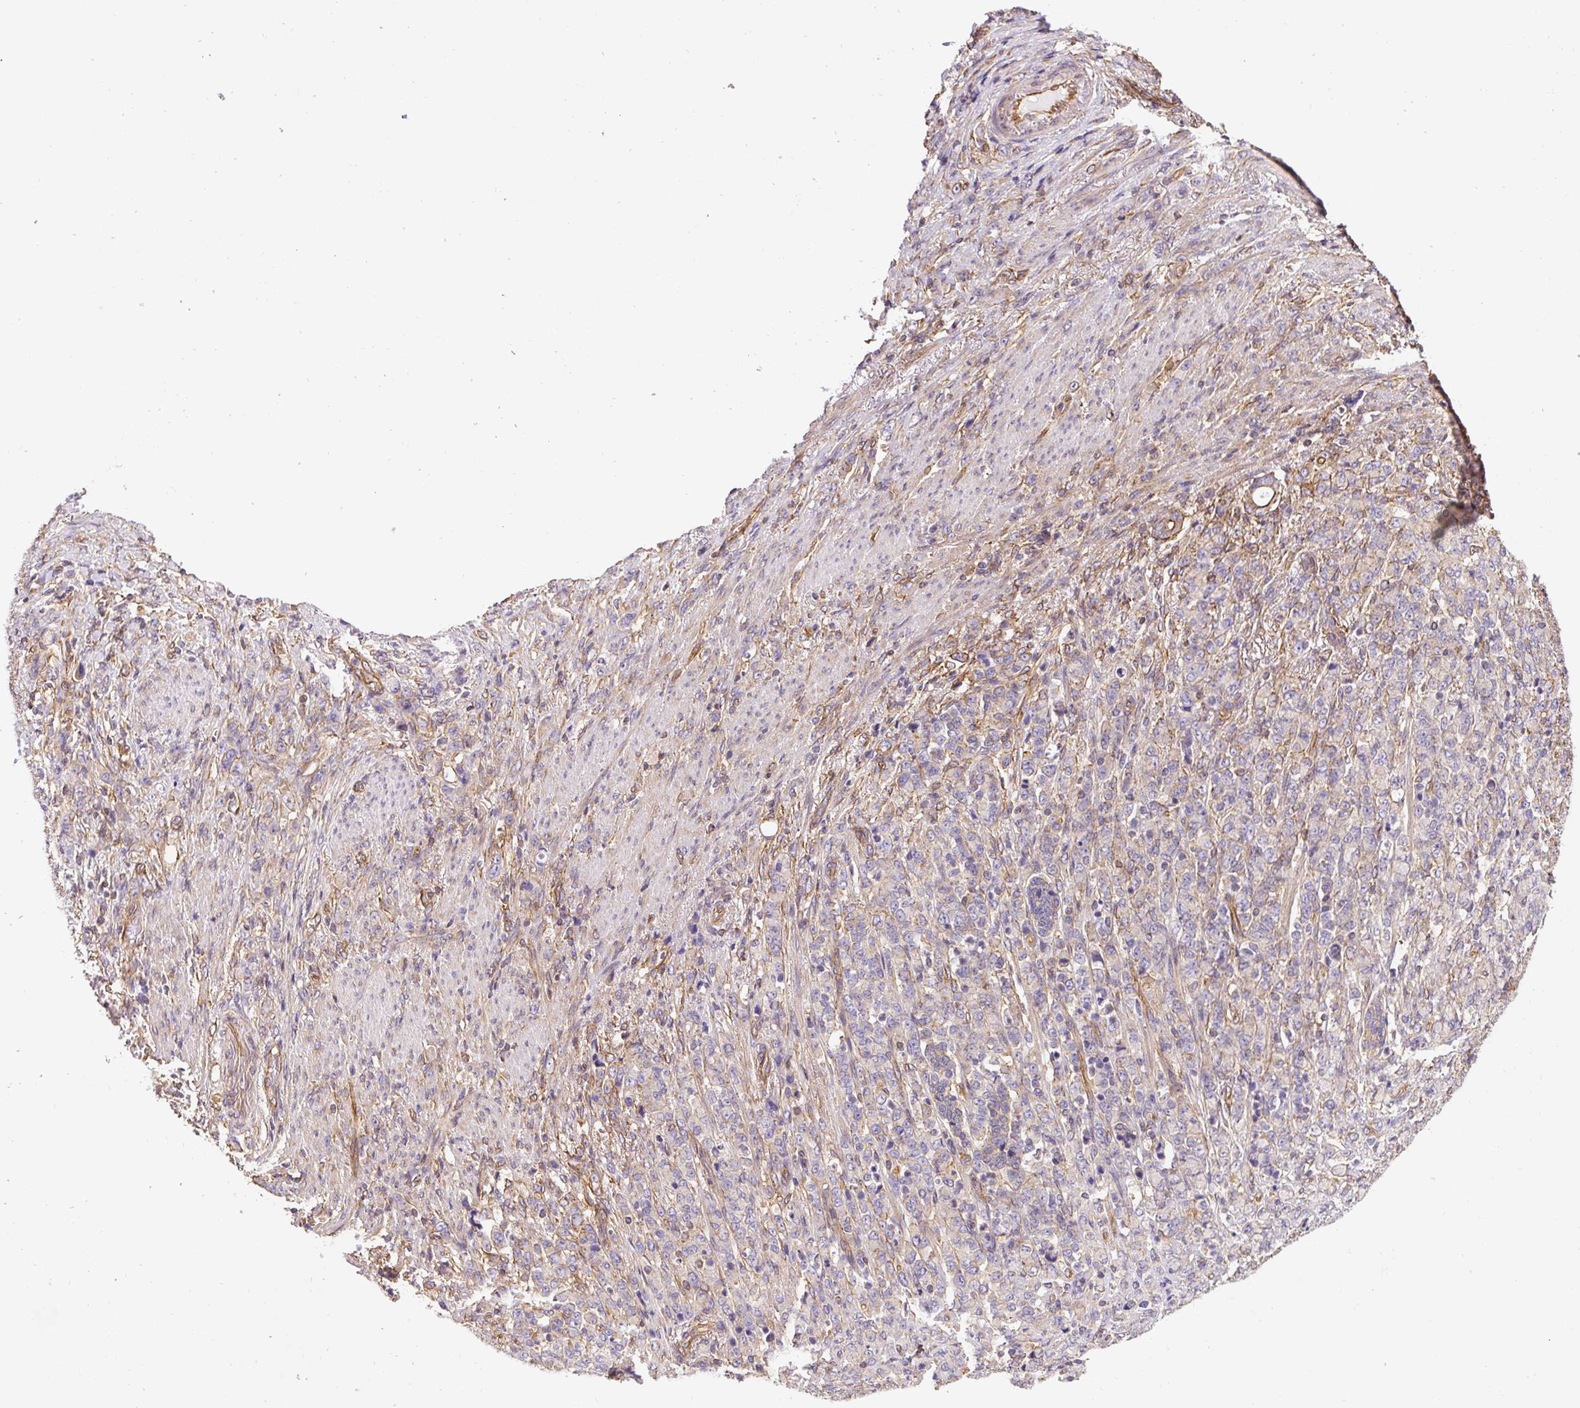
{"staining": {"intensity": "negative", "quantity": "none", "location": "none"}, "tissue": "stomach cancer", "cell_type": "Tumor cells", "image_type": "cancer", "snomed": [{"axis": "morphology", "description": "Adenocarcinoma, NOS"}, {"axis": "topography", "description": "Stomach"}], "caption": "DAB (3,3'-diaminobenzidine) immunohistochemical staining of human stomach cancer demonstrates no significant positivity in tumor cells.", "gene": "DCTN1", "patient": {"sex": "female", "age": 79}}